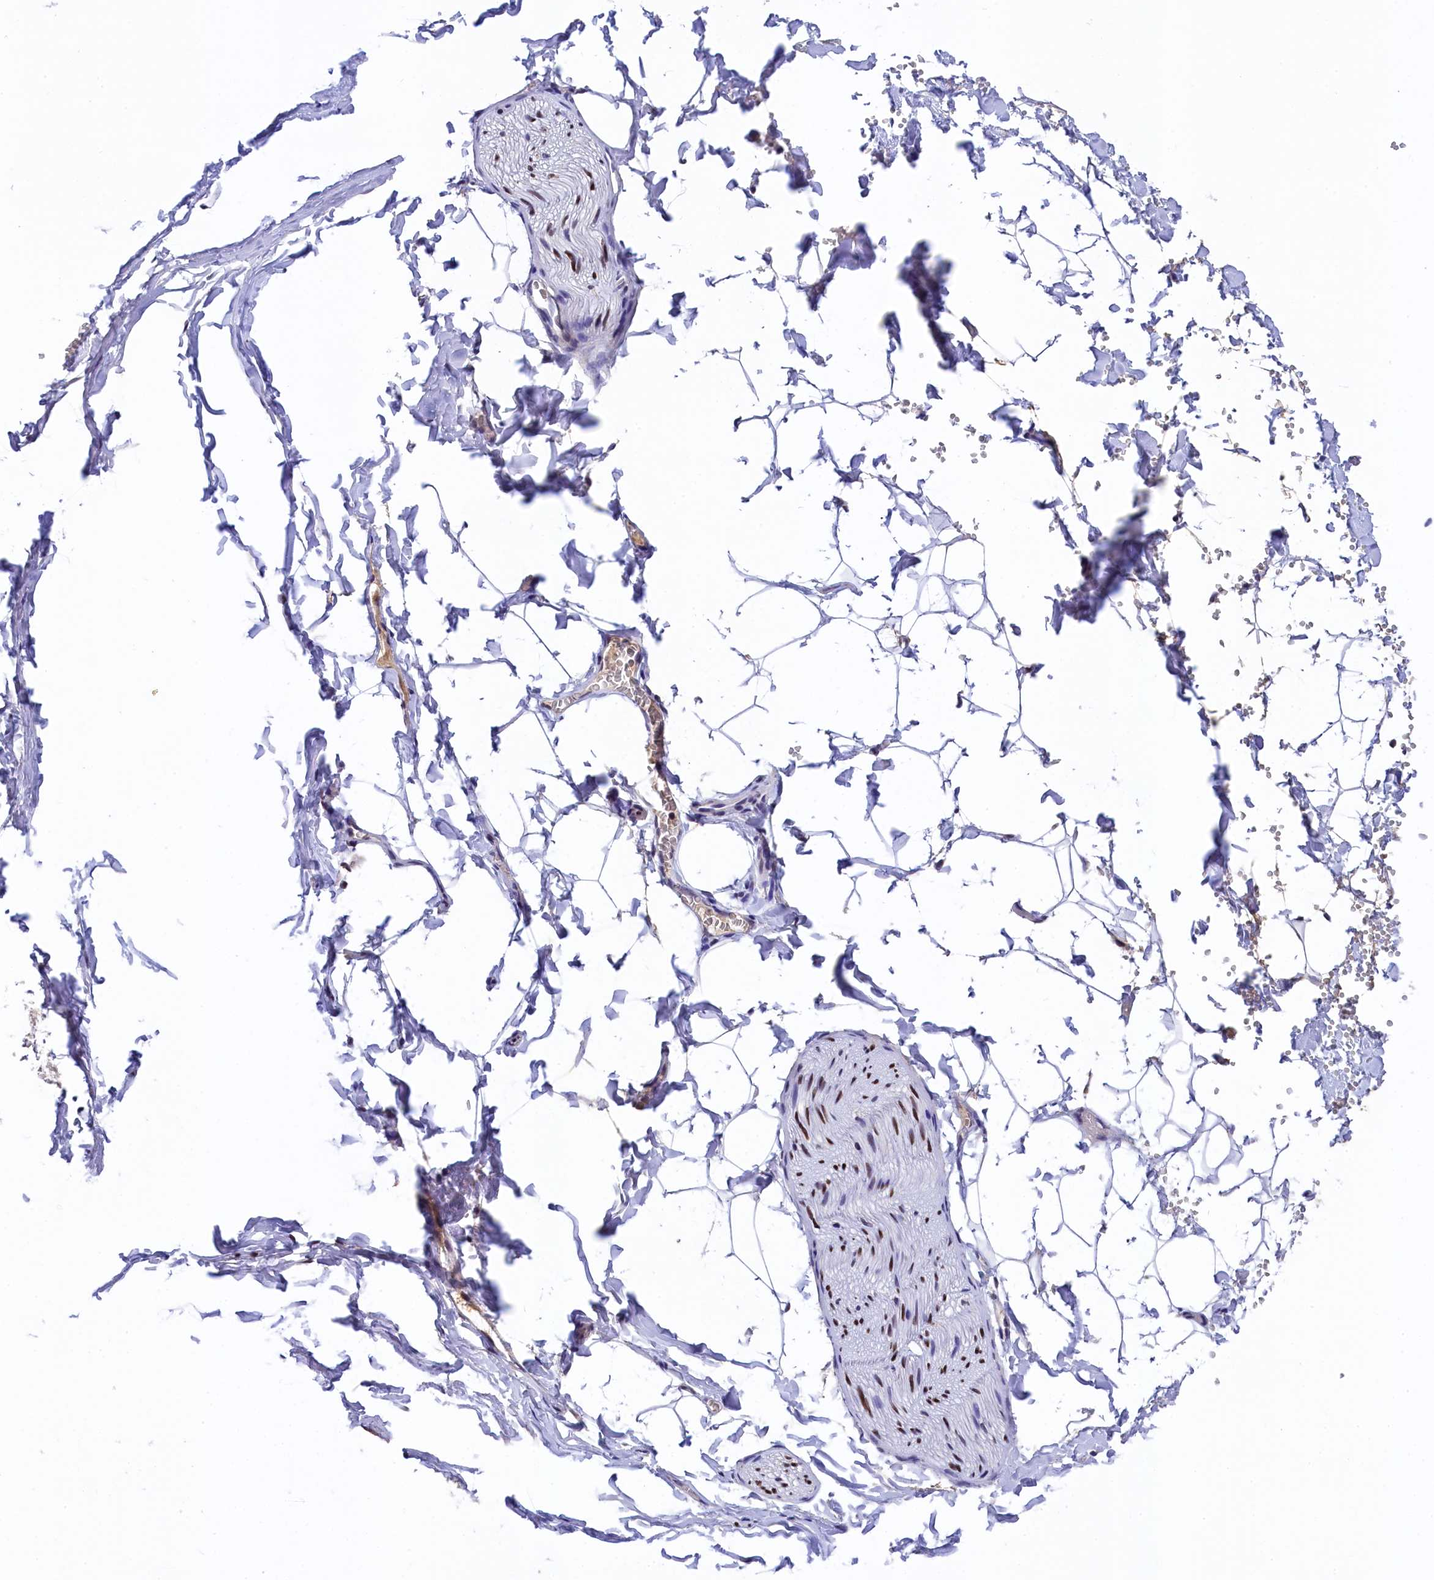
{"staining": {"intensity": "moderate", "quantity": ">75%", "location": "nuclear"}, "tissue": "adipose tissue", "cell_type": "Adipocytes", "image_type": "normal", "snomed": [{"axis": "morphology", "description": "Normal tissue, NOS"}, {"axis": "topography", "description": "Gallbladder"}, {"axis": "topography", "description": "Peripheral nerve tissue"}], "caption": "A high-resolution image shows immunohistochemistry (IHC) staining of normal adipose tissue, which displays moderate nuclear staining in approximately >75% of adipocytes. The protein of interest is stained brown, and the nuclei are stained in blue (DAB IHC with brightfield microscopy, high magnification).", "gene": "HECTD4", "patient": {"sex": "male", "age": 38}}